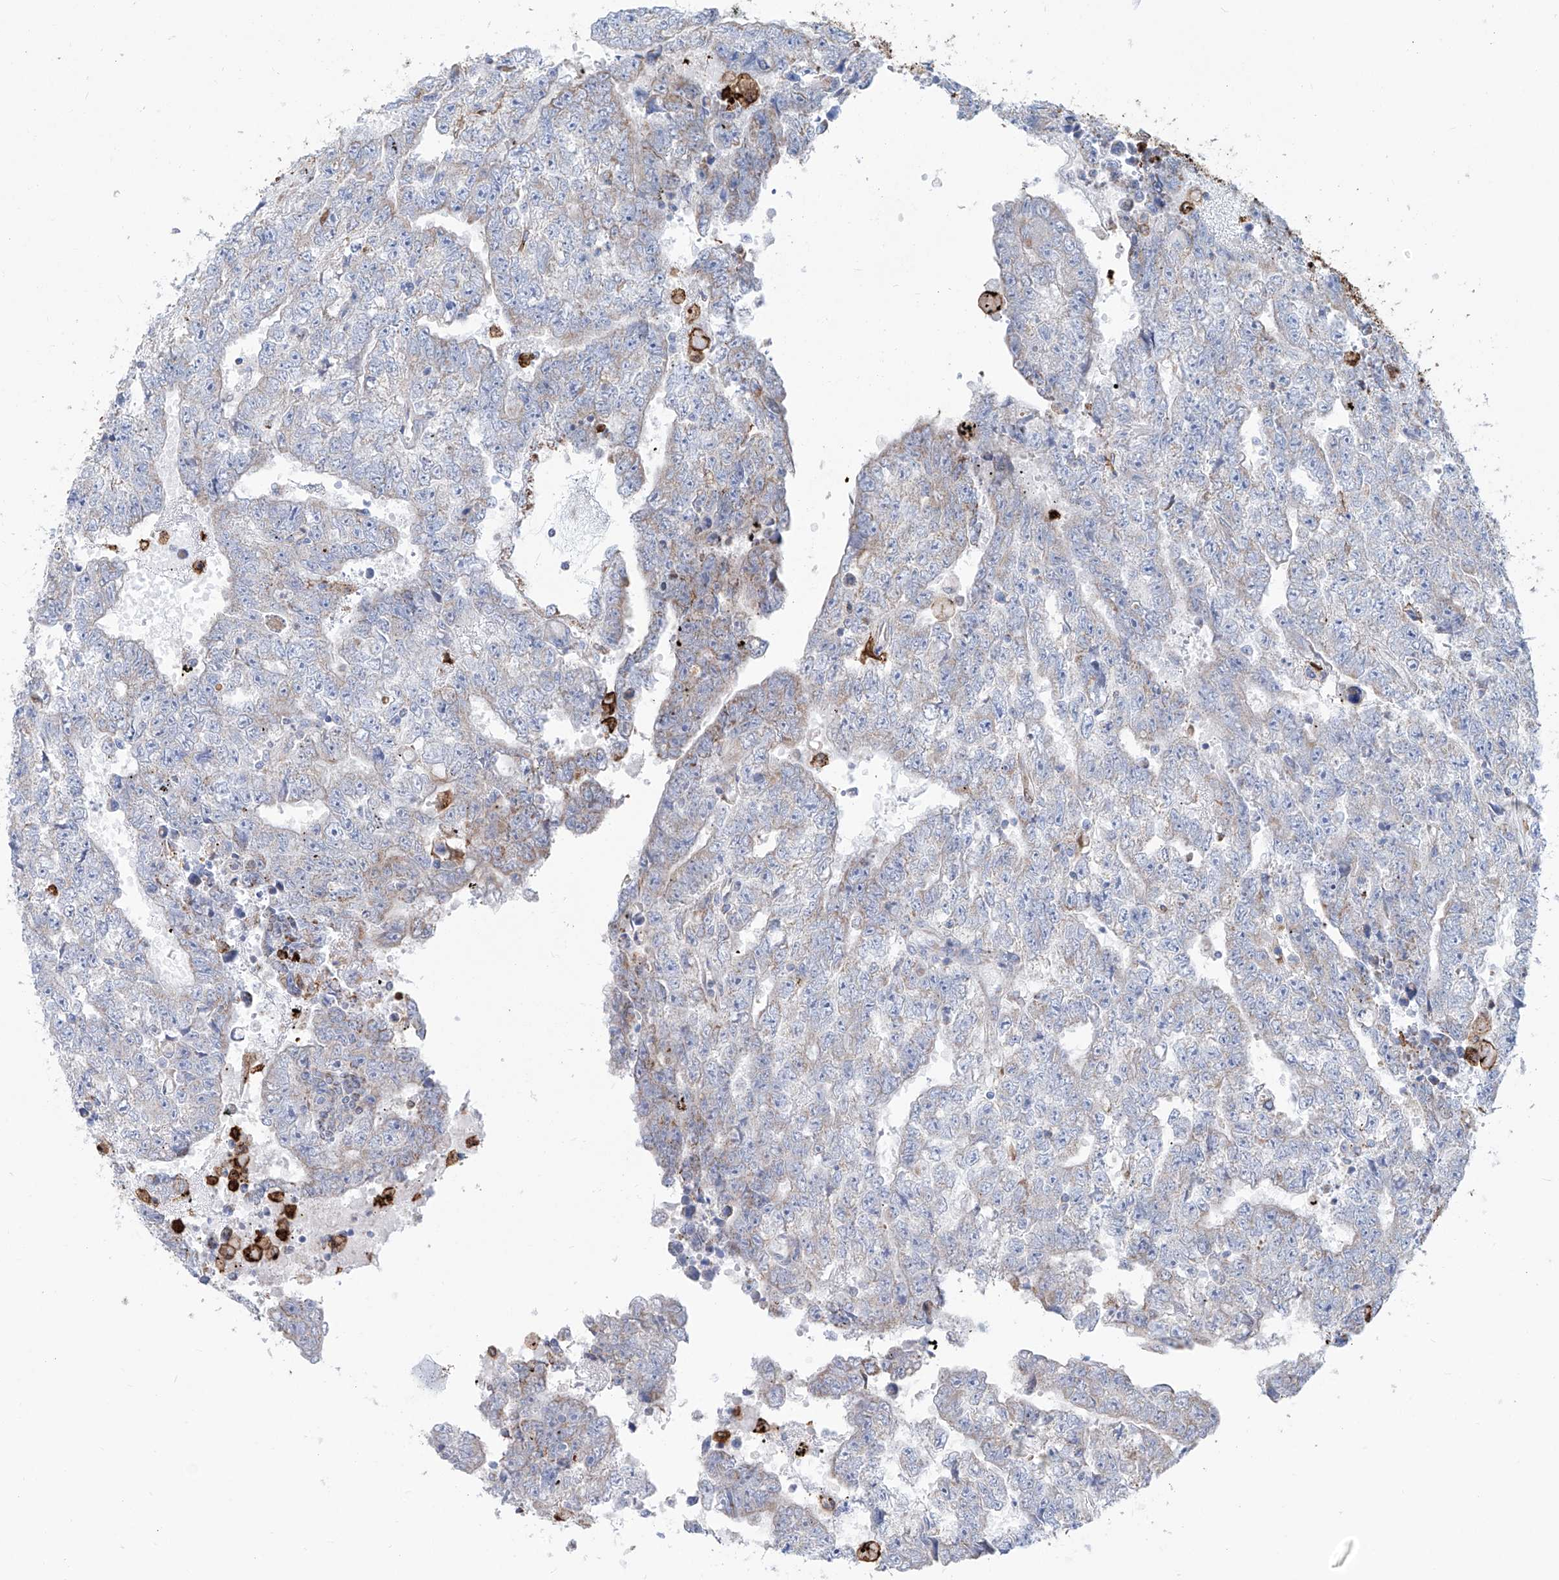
{"staining": {"intensity": "weak", "quantity": "<25%", "location": "cytoplasmic/membranous"}, "tissue": "testis cancer", "cell_type": "Tumor cells", "image_type": "cancer", "snomed": [{"axis": "morphology", "description": "Carcinoma, Embryonal, NOS"}, {"axis": "topography", "description": "Testis"}], "caption": "A micrograph of human testis embryonal carcinoma is negative for staining in tumor cells. (DAB (3,3'-diaminobenzidine) IHC visualized using brightfield microscopy, high magnification).", "gene": "ALDH6A1", "patient": {"sex": "male", "age": 25}}